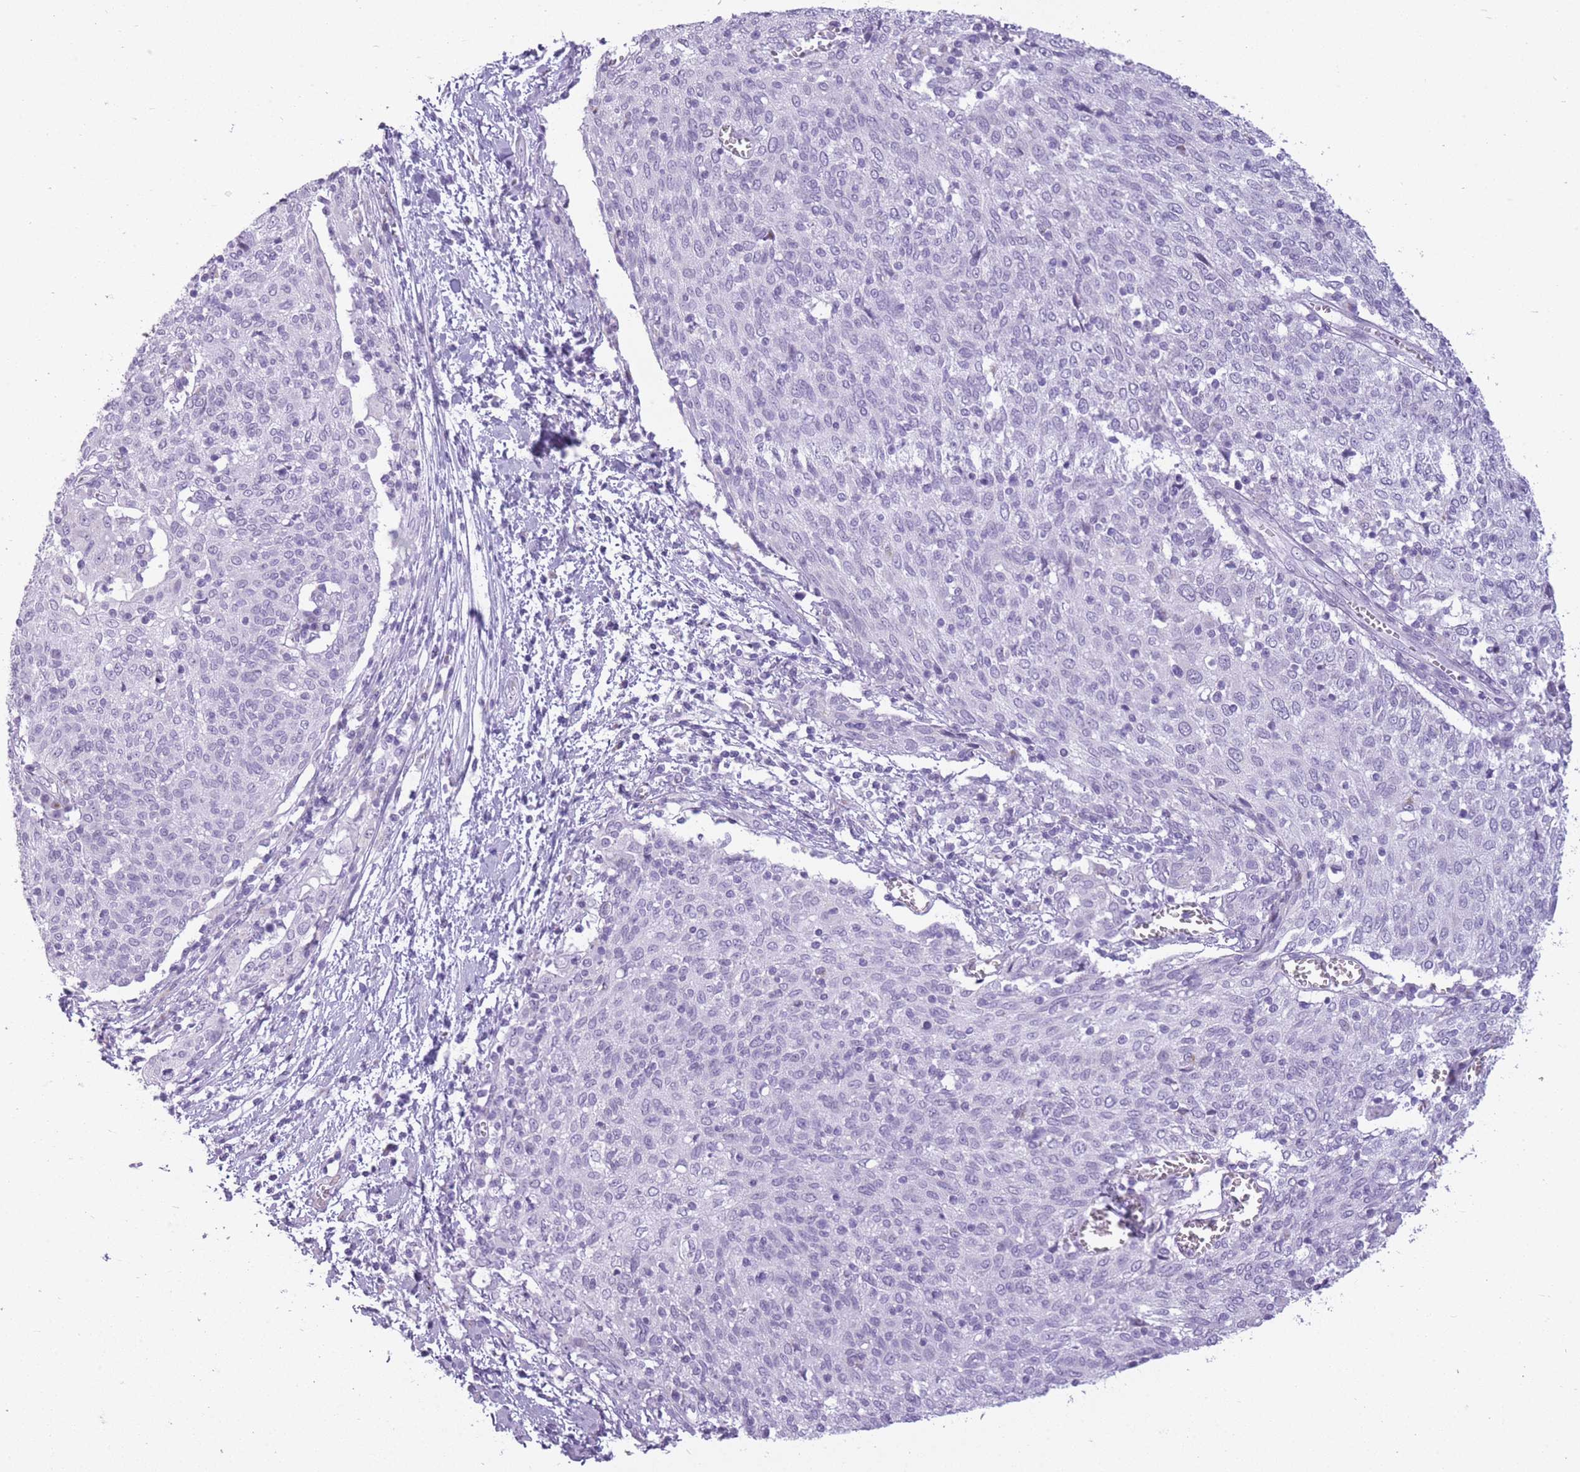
{"staining": {"intensity": "negative", "quantity": "none", "location": "none"}, "tissue": "cervical cancer", "cell_type": "Tumor cells", "image_type": "cancer", "snomed": [{"axis": "morphology", "description": "Squamous cell carcinoma, NOS"}, {"axis": "topography", "description": "Cervix"}], "caption": "The micrograph exhibits no significant staining in tumor cells of cervical squamous cell carcinoma.", "gene": "GOLGA6D", "patient": {"sex": "female", "age": 52}}